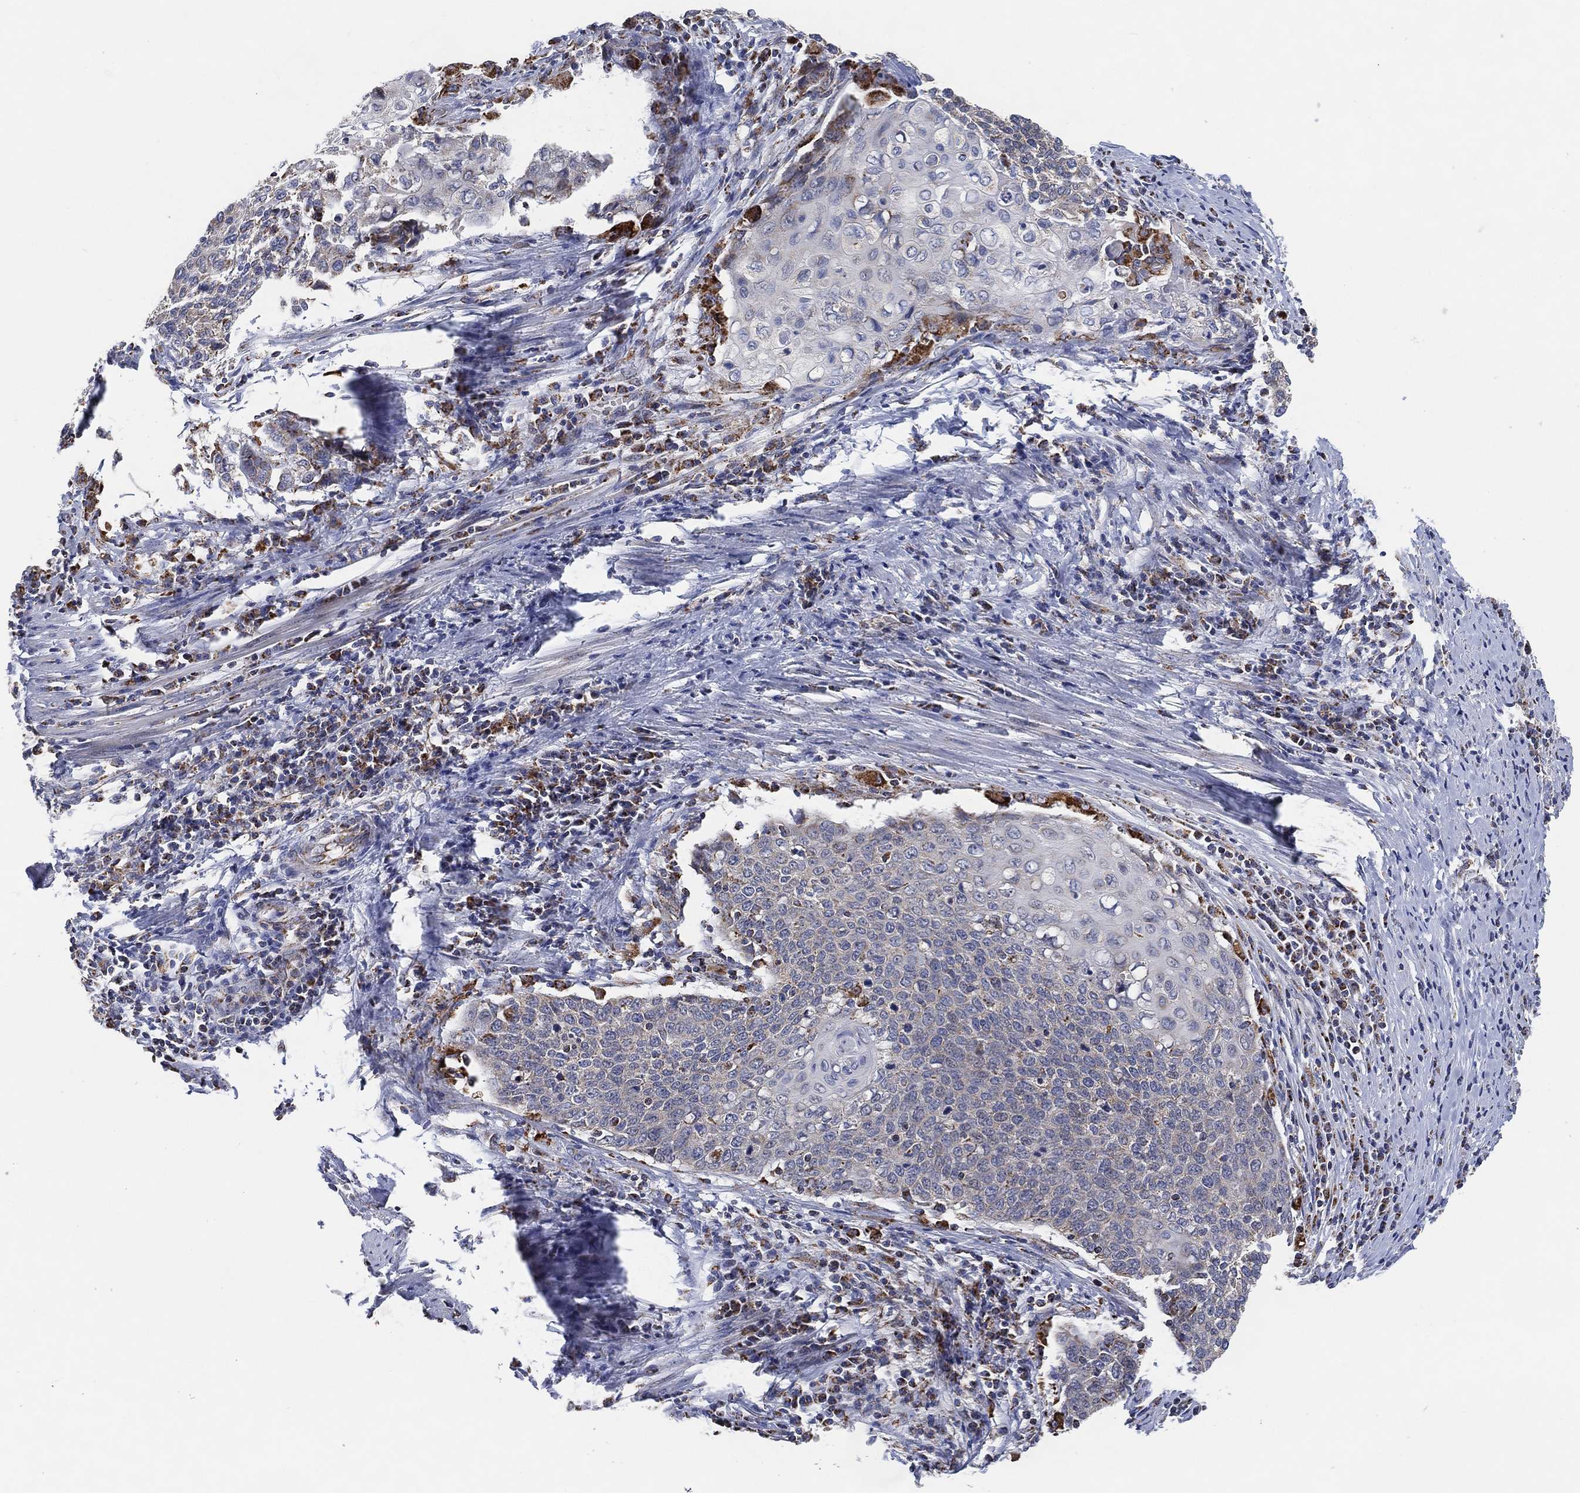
{"staining": {"intensity": "negative", "quantity": "none", "location": "none"}, "tissue": "cervical cancer", "cell_type": "Tumor cells", "image_type": "cancer", "snomed": [{"axis": "morphology", "description": "Squamous cell carcinoma, NOS"}, {"axis": "topography", "description": "Cervix"}], "caption": "Protein analysis of cervical cancer shows no significant staining in tumor cells. (Brightfield microscopy of DAB (3,3'-diaminobenzidine) immunohistochemistry (IHC) at high magnification).", "gene": "GCAT", "patient": {"sex": "female", "age": 39}}